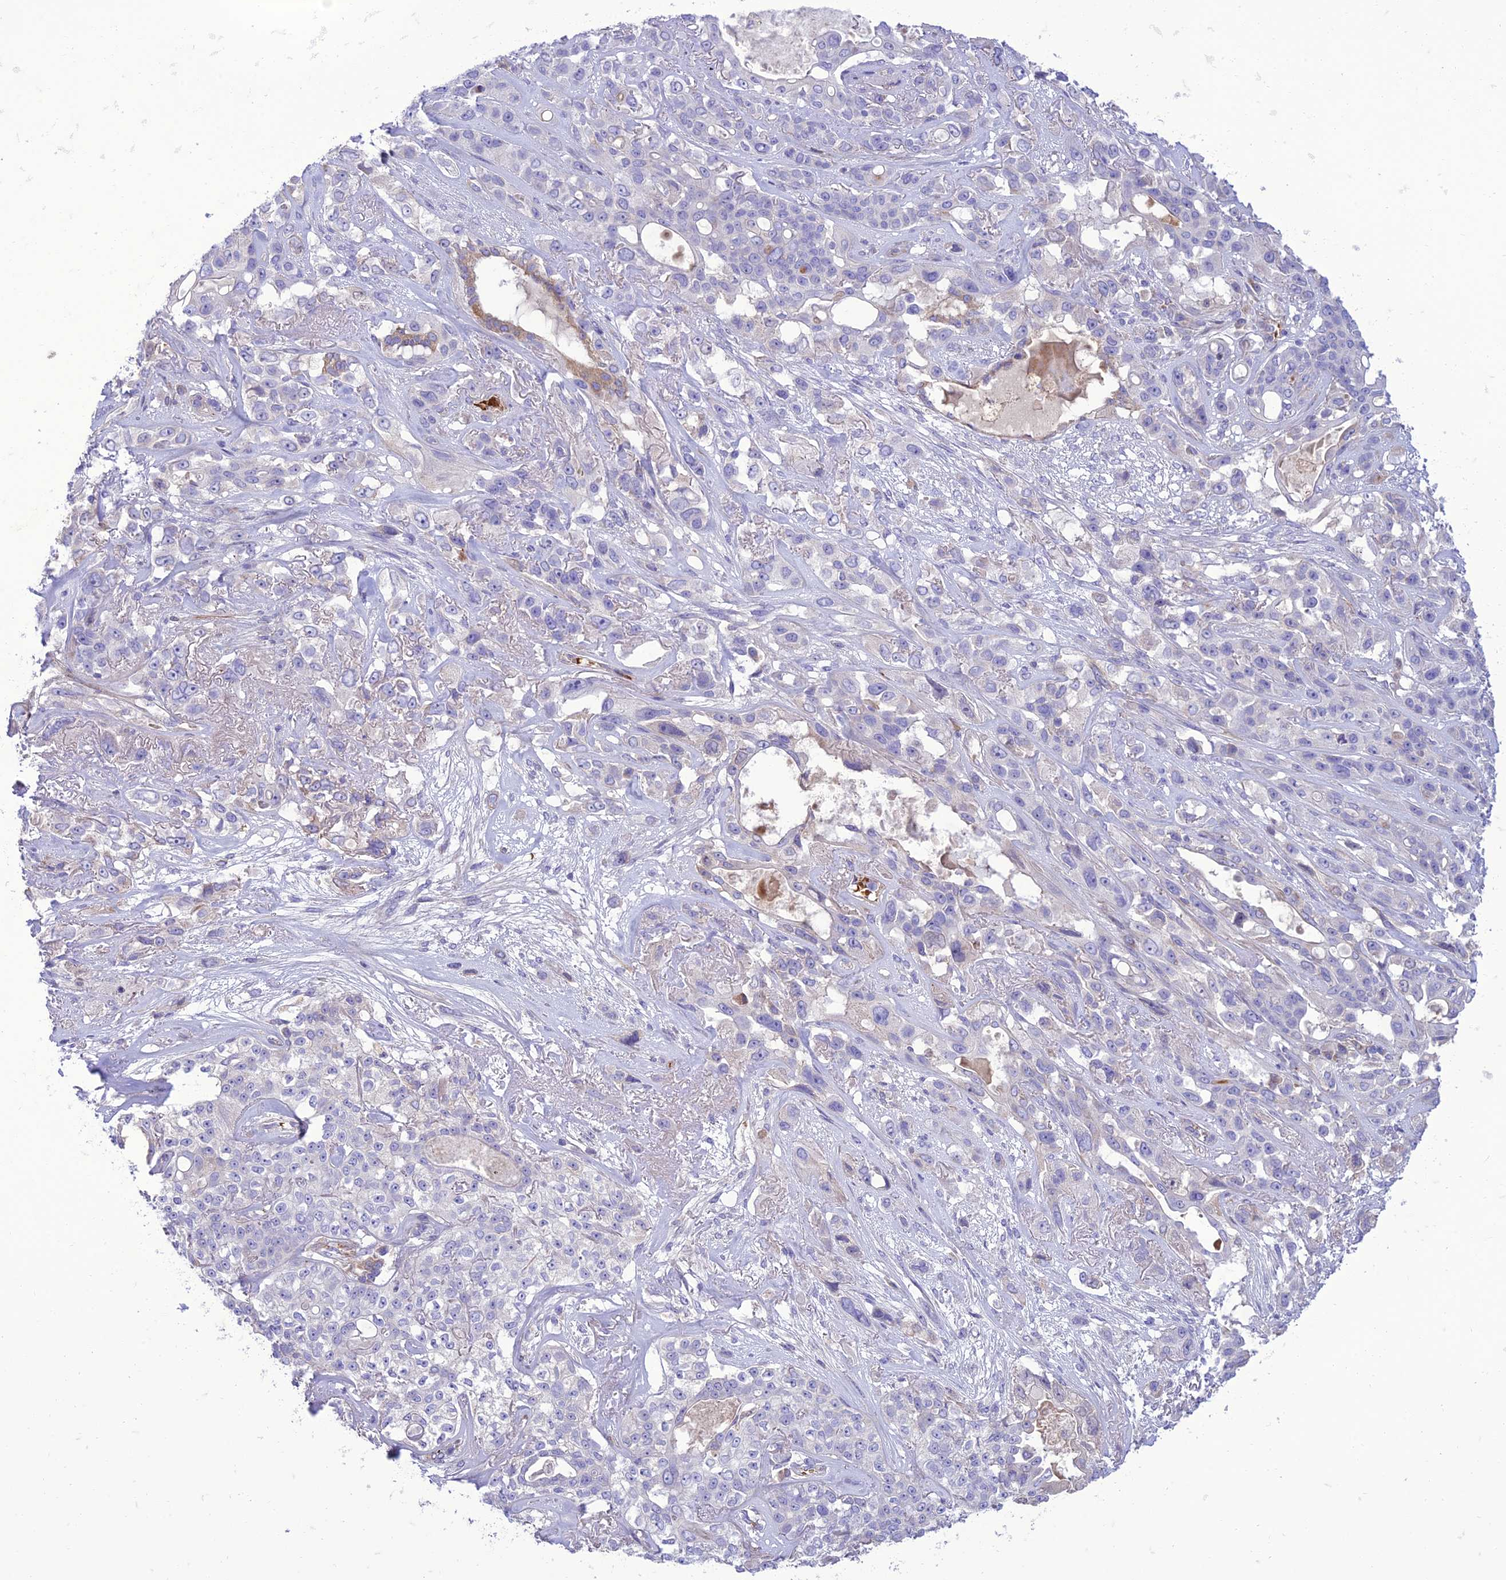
{"staining": {"intensity": "negative", "quantity": "none", "location": "none"}, "tissue": "lung cancer", "cell_type": "Tumor cells", "image_type": "cancer", "snomed": [{"axis": "morphology", "description": "Squamous cell carcinoma, NOS"}, {"axis": "topography", "description": "Lung"}], "caption": "A micrograph of lung squamous cell carcinoma stained for a protein demonstrates no brown staining in tumor cells.", "gene": "SEL1L3", "patient": {"sex": "female", "age": 70}}